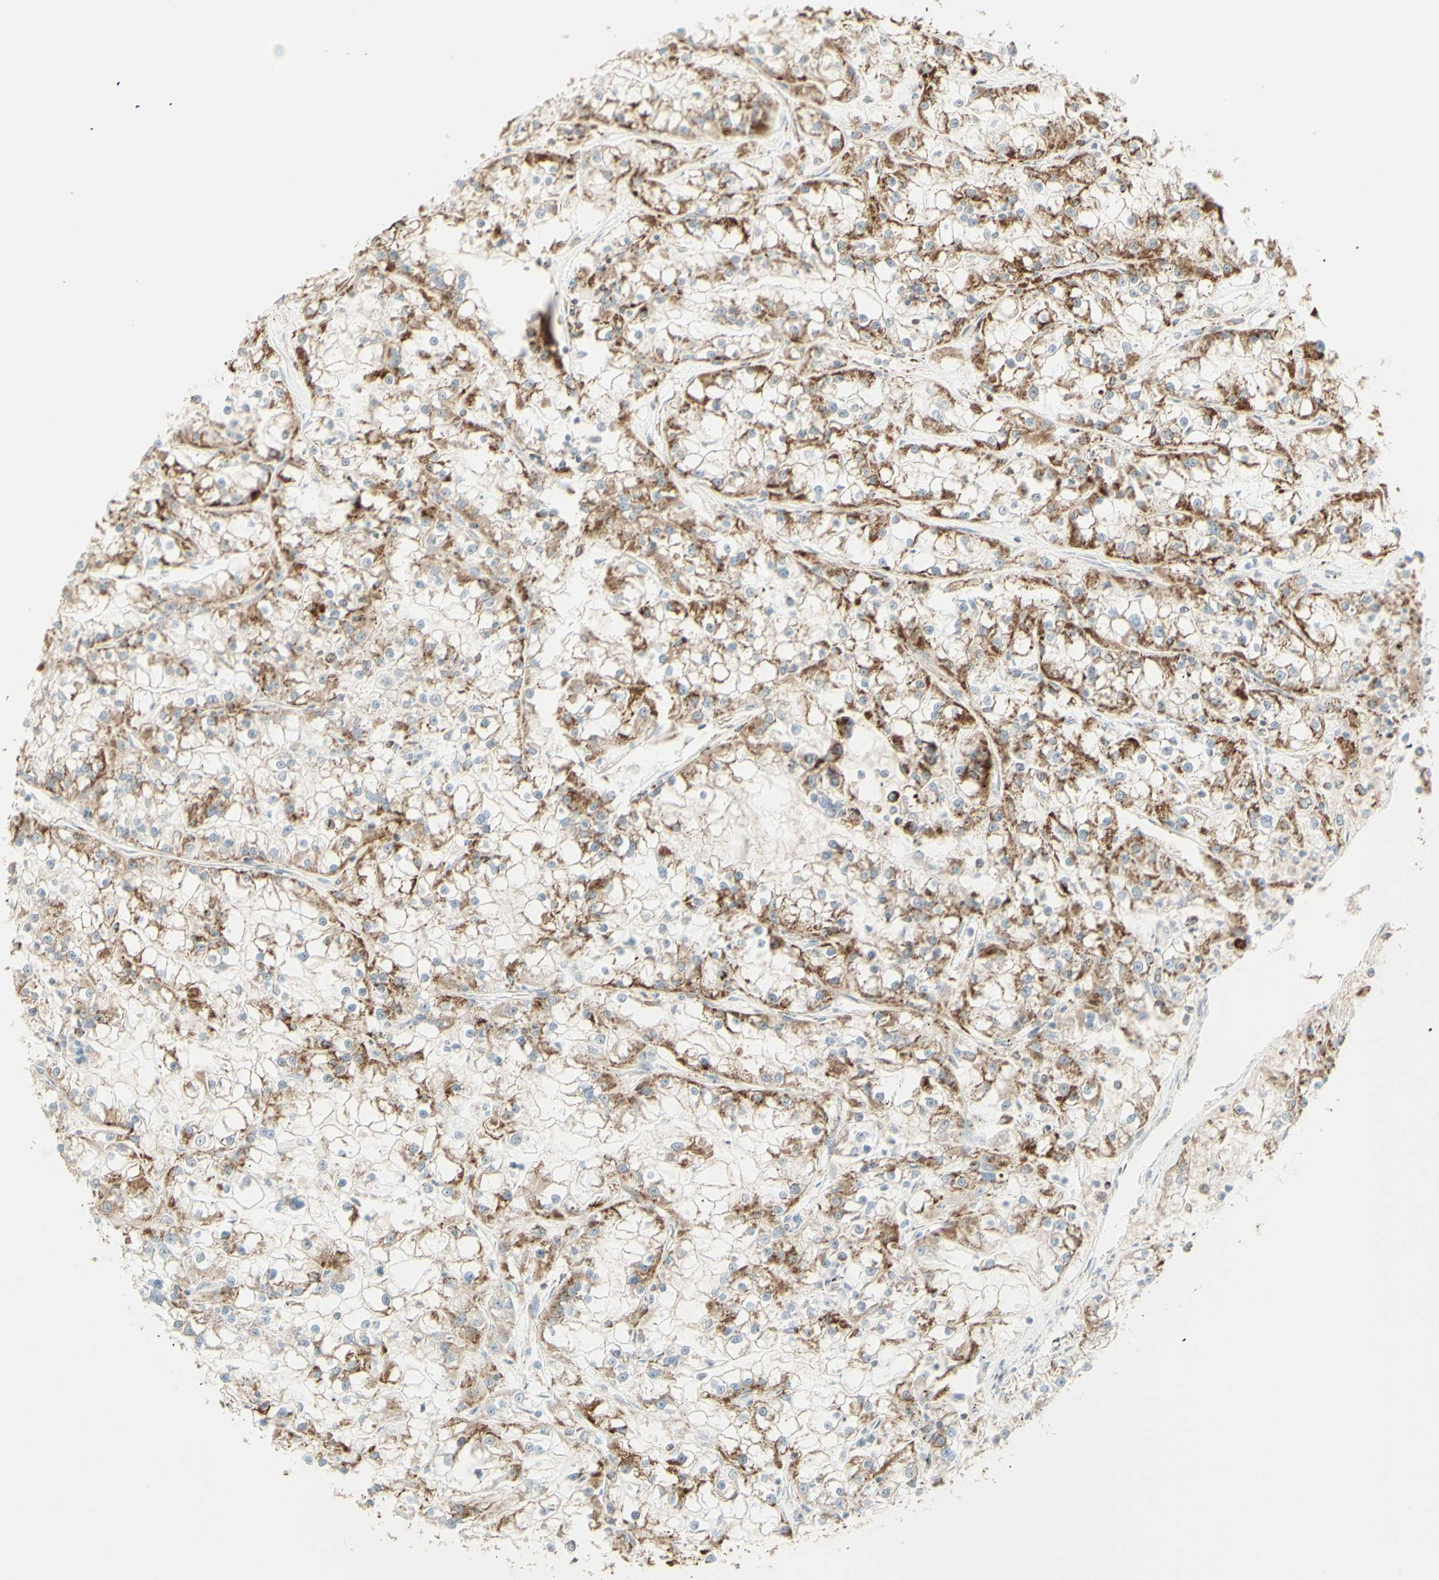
{"staining": {"intensity": "moderate", "quantity": ">75%", "location": "cytoplasmic/membranous"}, "tissue": "renal cancer", "cell_type": "Tumor cells", "image_type": "cancer", "snomed": [{"axis": "morphology", "description": "Adenocarcinoma, NOS"}, {"axis": "topography", "description": "Kidney"}], "caption": "Brown immunohistochemical staining in renal cancer displays moderate cytoplasmic/membranous expression in about >75% of tumor cells. The staining was performed using DAB (3,3'-diaminobenzidine) to visualize the protein expression in brown, while the nuclei were stained in blue with hematoxylin (Magnification: 20x).", "gene": "LETM1", "patient": {"sex": "female", "age": 52}}